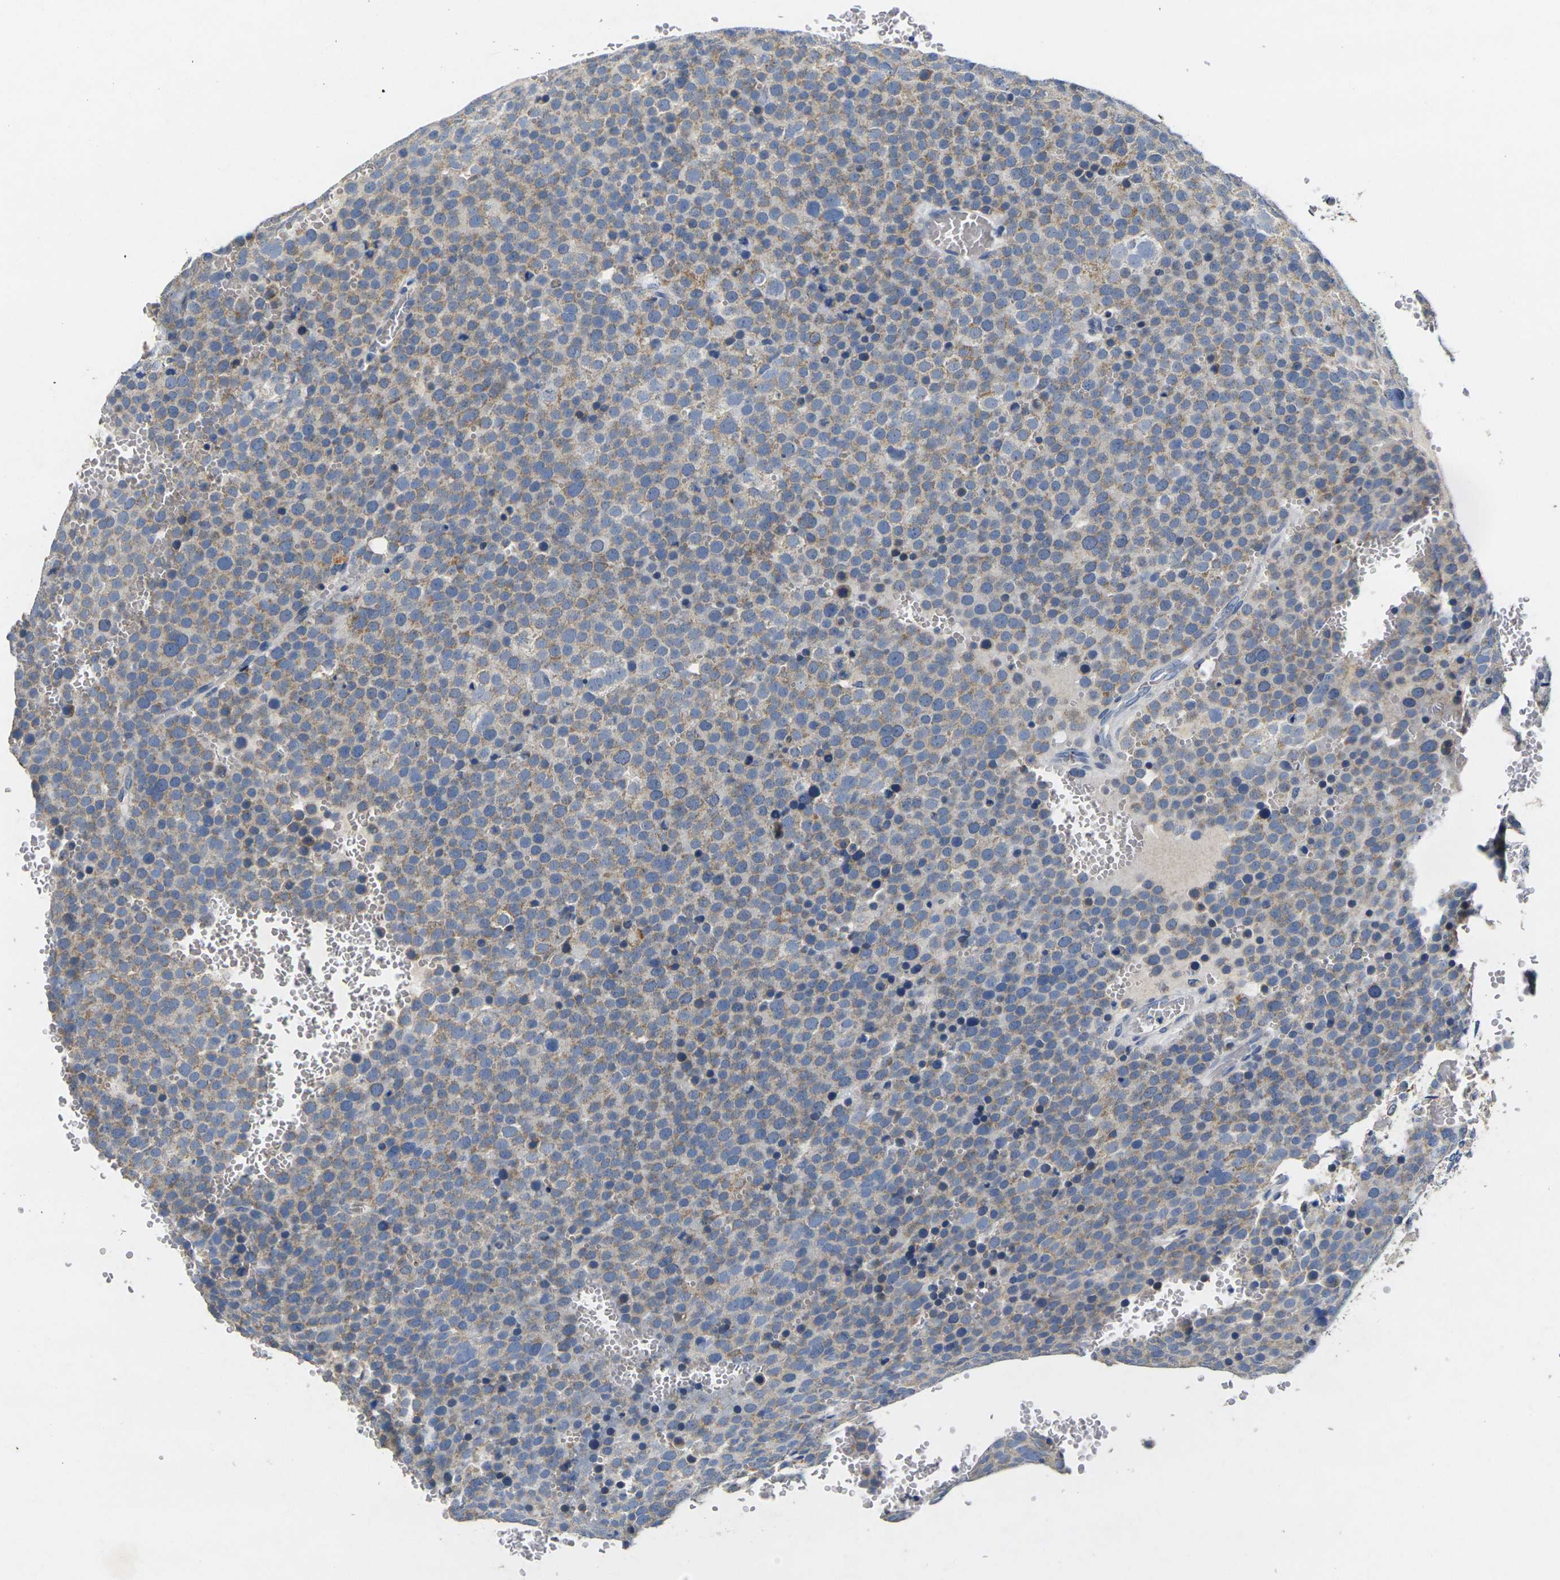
{"staining": {"intensity": "moderate", "quantity": "25%-75%", "location": "cytoplasmic/membranous"}, "tissue": "testis cancer", "cell_type": "Tumor cells", "image_type": "cancer", "snomed": [{"axis": "morphology", "description": "Seminoma, NOS"}, {"axis": "topography", "description": "Testis"}], "caption": "High-magnification brightfield microscopy of testis seminoma stained with DAB (brown) and counterstained with hematoxylin (blue). tumor cells exhibit moderate cytoplasmic/membranous staining is seen in approximately25%-75% of cells. (IHC, brightfield microscopy, high magnification).", "gene": "NOCT", "patient": {"sex": "male", "age": 71}}